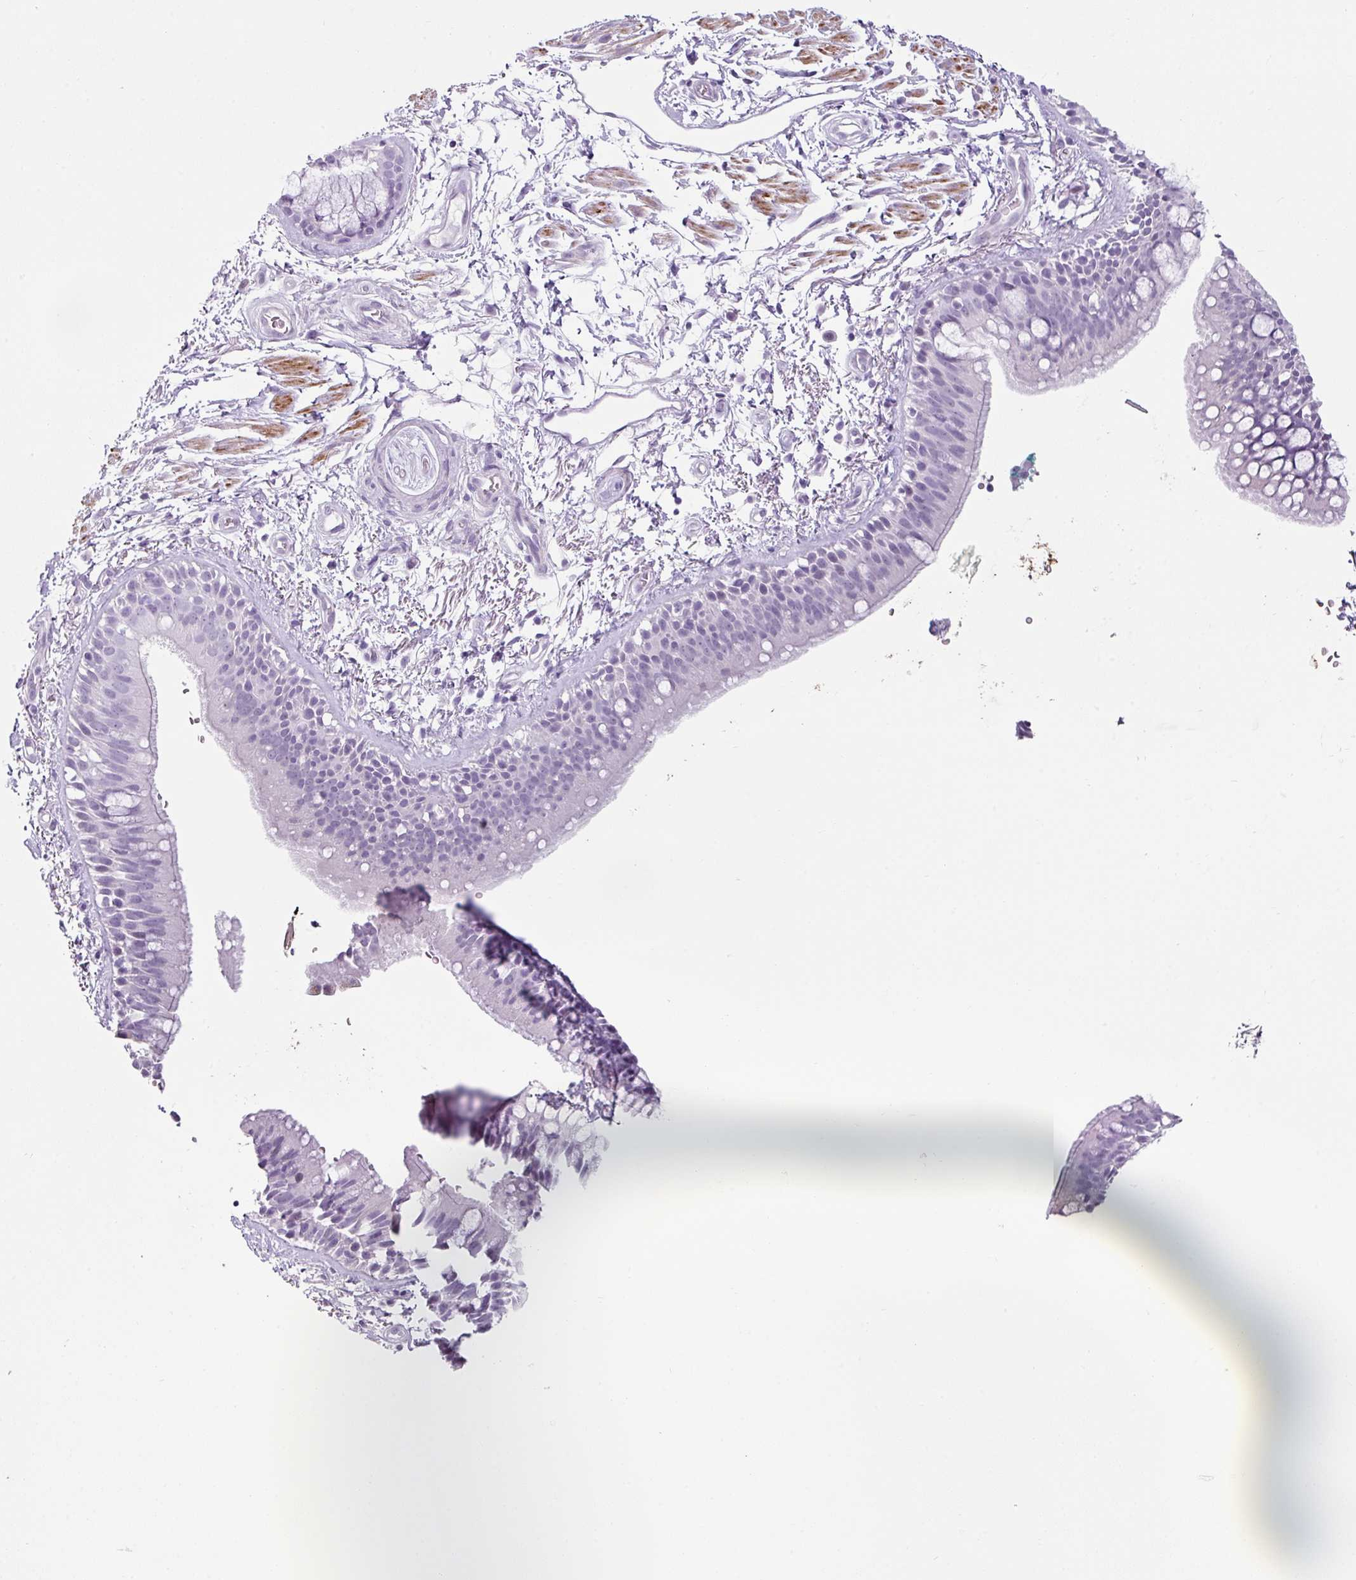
{"staining": {"intensity": "negative", "quantity": "none", "location": "none"}, "tissue": "bronchus", "cell_type": "Respiratory epithelial cells", "image_type": "normal", "snomed": [{"axis": "morphology", "description": "Normal tissue, NOS"}, {"axis": "morphology", "description": "Squamous cell carcinoma, NOS"}, {"axis": "topography", "description": "Bronchus"}, {"axis": "topography", "description": "Lung"}], "caption": "Micrograph shows no significant protein positivity in respiratory epithelial cells of normal bronchus.", "gene": "TRA2A", "patient": {"sex": "female", "age": 70}}